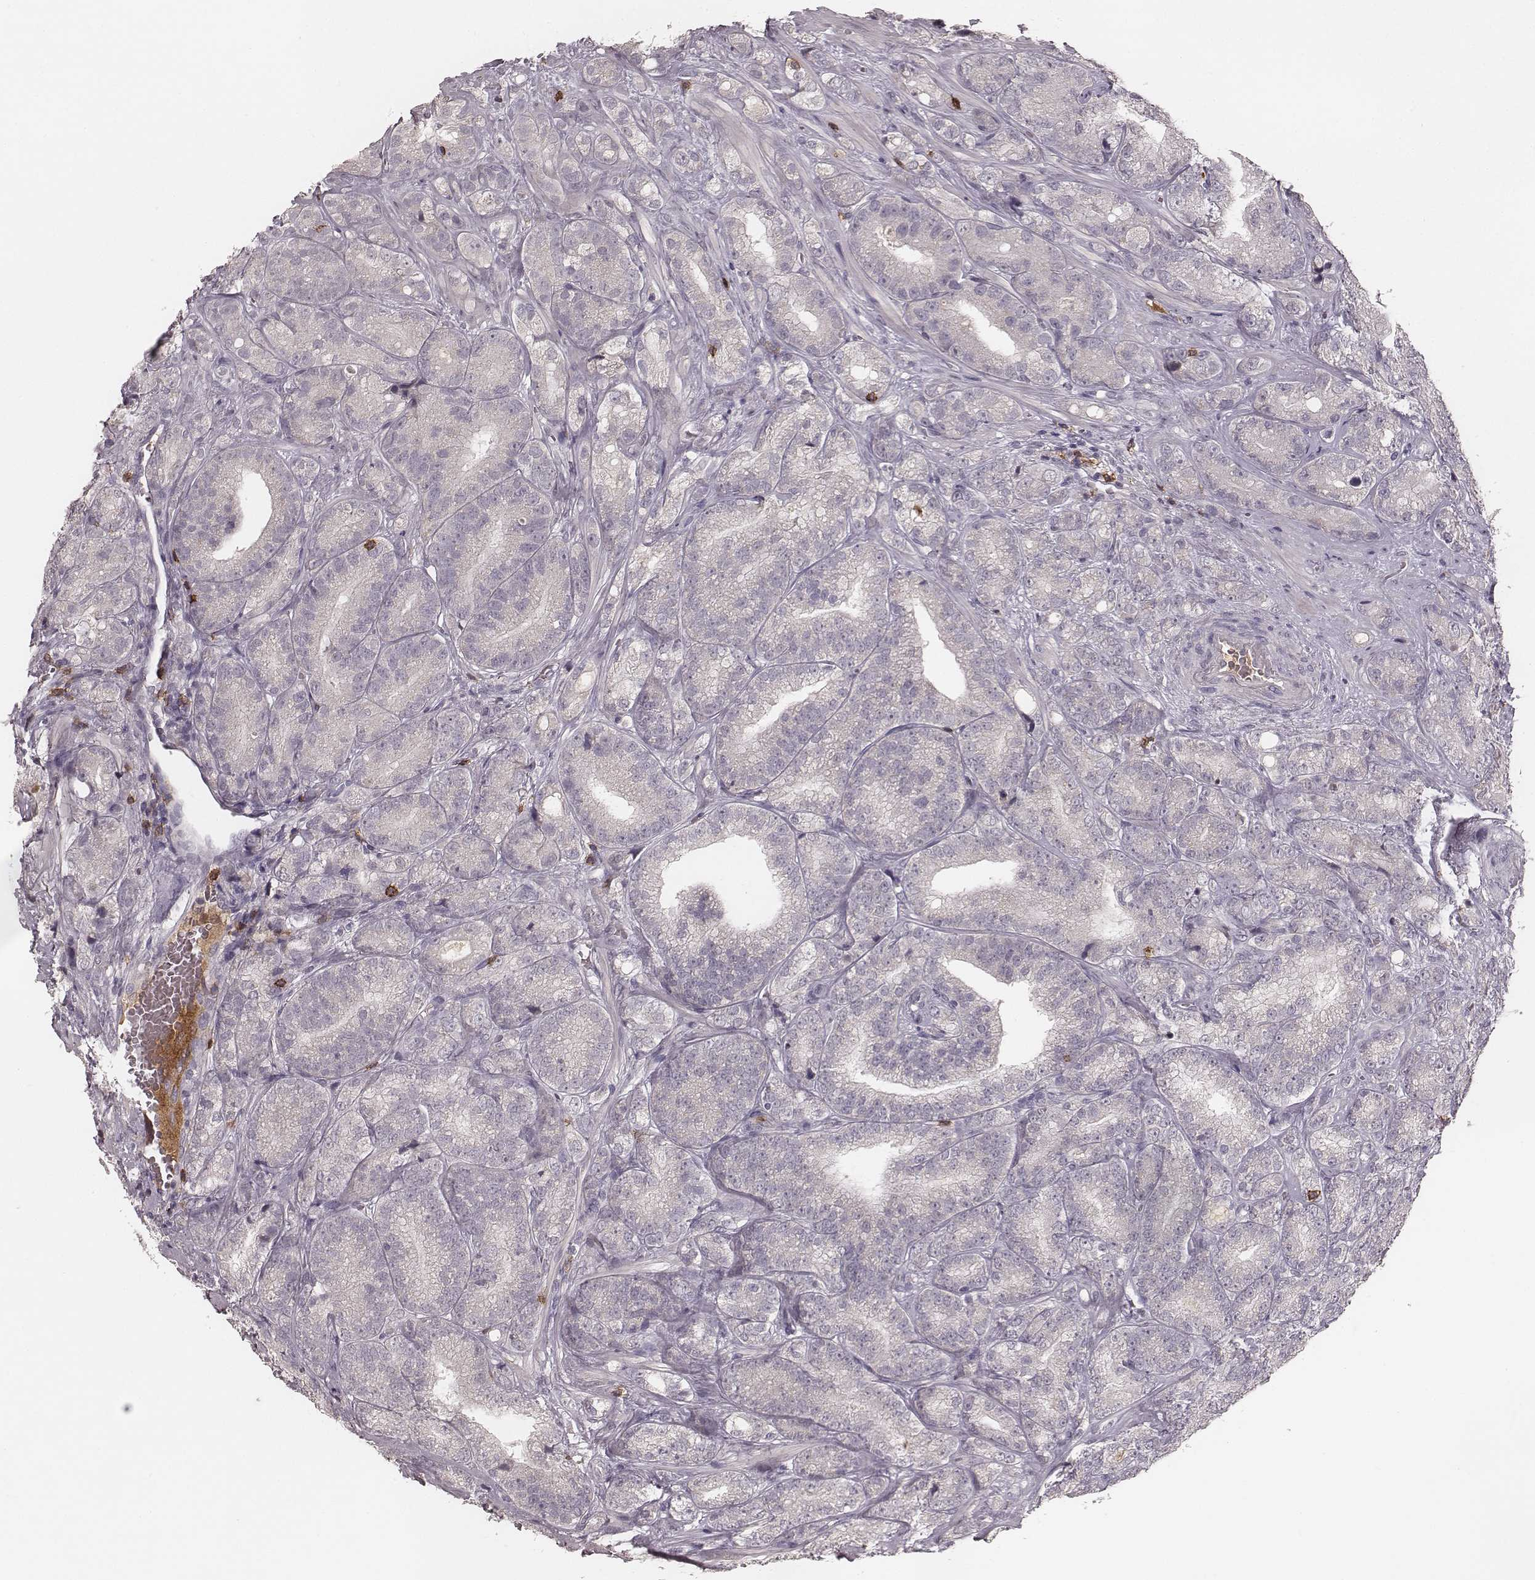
{"staining": {"intensity": "negative", "quantity": "none", "location": "none"}, "tissue": "prostate cancer", "cell_type": "Tumor cells", "image_type": "cancer", "snomed": [{"axis": "morphology", "description": "Adenocarcinoma, NOS"}, {"axis": "topography", "description": "Prostate"}], "caption": "This is a photomicrograph of immunohistochemistry (IHC) staining of adenocarcinoma (prostate), which shows no staining in tumor cells.", "gene": "CD8A", "patient": {"sex": "male", "age": 63}}